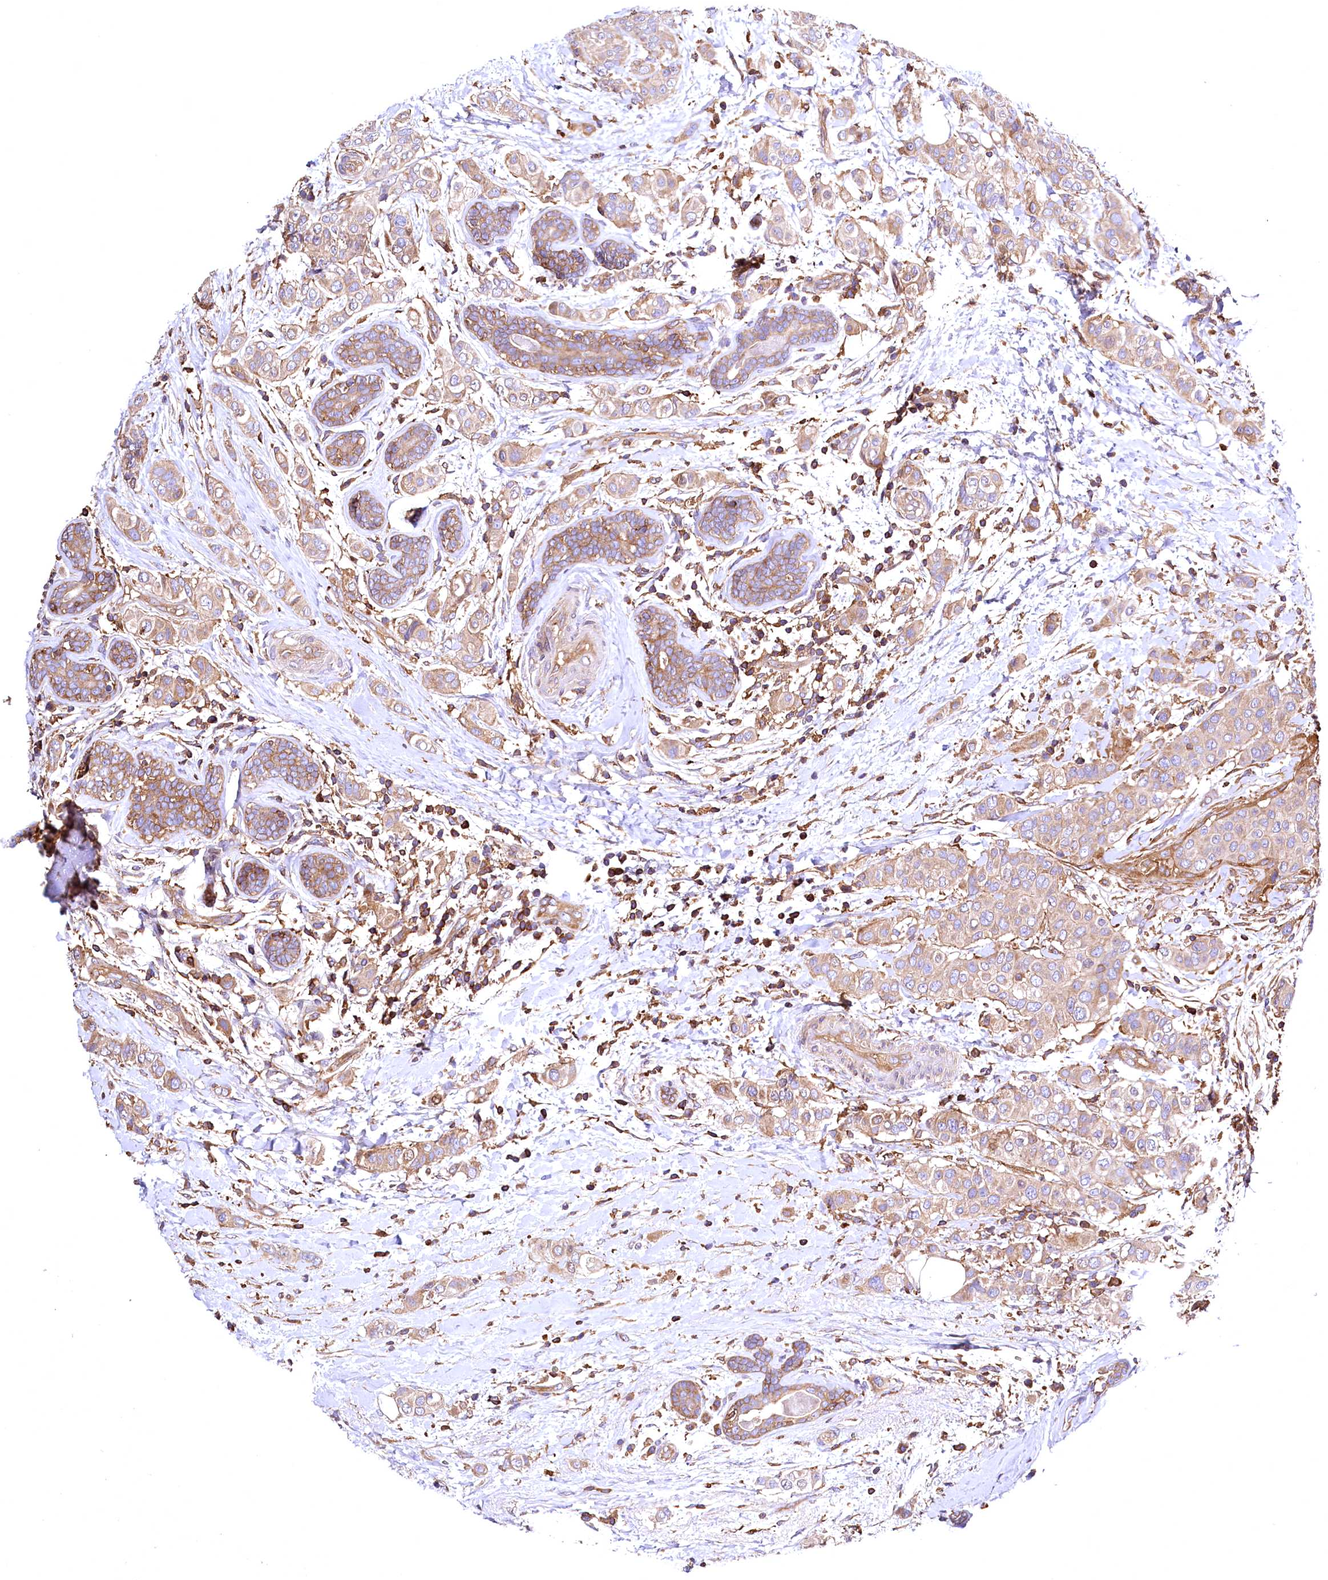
{"staining": {"intensity": "moderate", "quantity": ">75%", "location": "cytoplasmic/membranous"}, "tissue": "breast cancer", "cell_type": "Tumor cells", "image_type": "cancer", "snomed": [{"axis": "morphology", "description": "Lobular carcinoma"}, {"axis": "topography", "description": "Breast"}], "caption": "The photomicrograph shows a brown stain indicating the presence of a protein in the cytoplasmic/membranous of tumor cells in breast cancer.", "gene": "RARS2", "patient": {"sex": "female", "age": 51}}